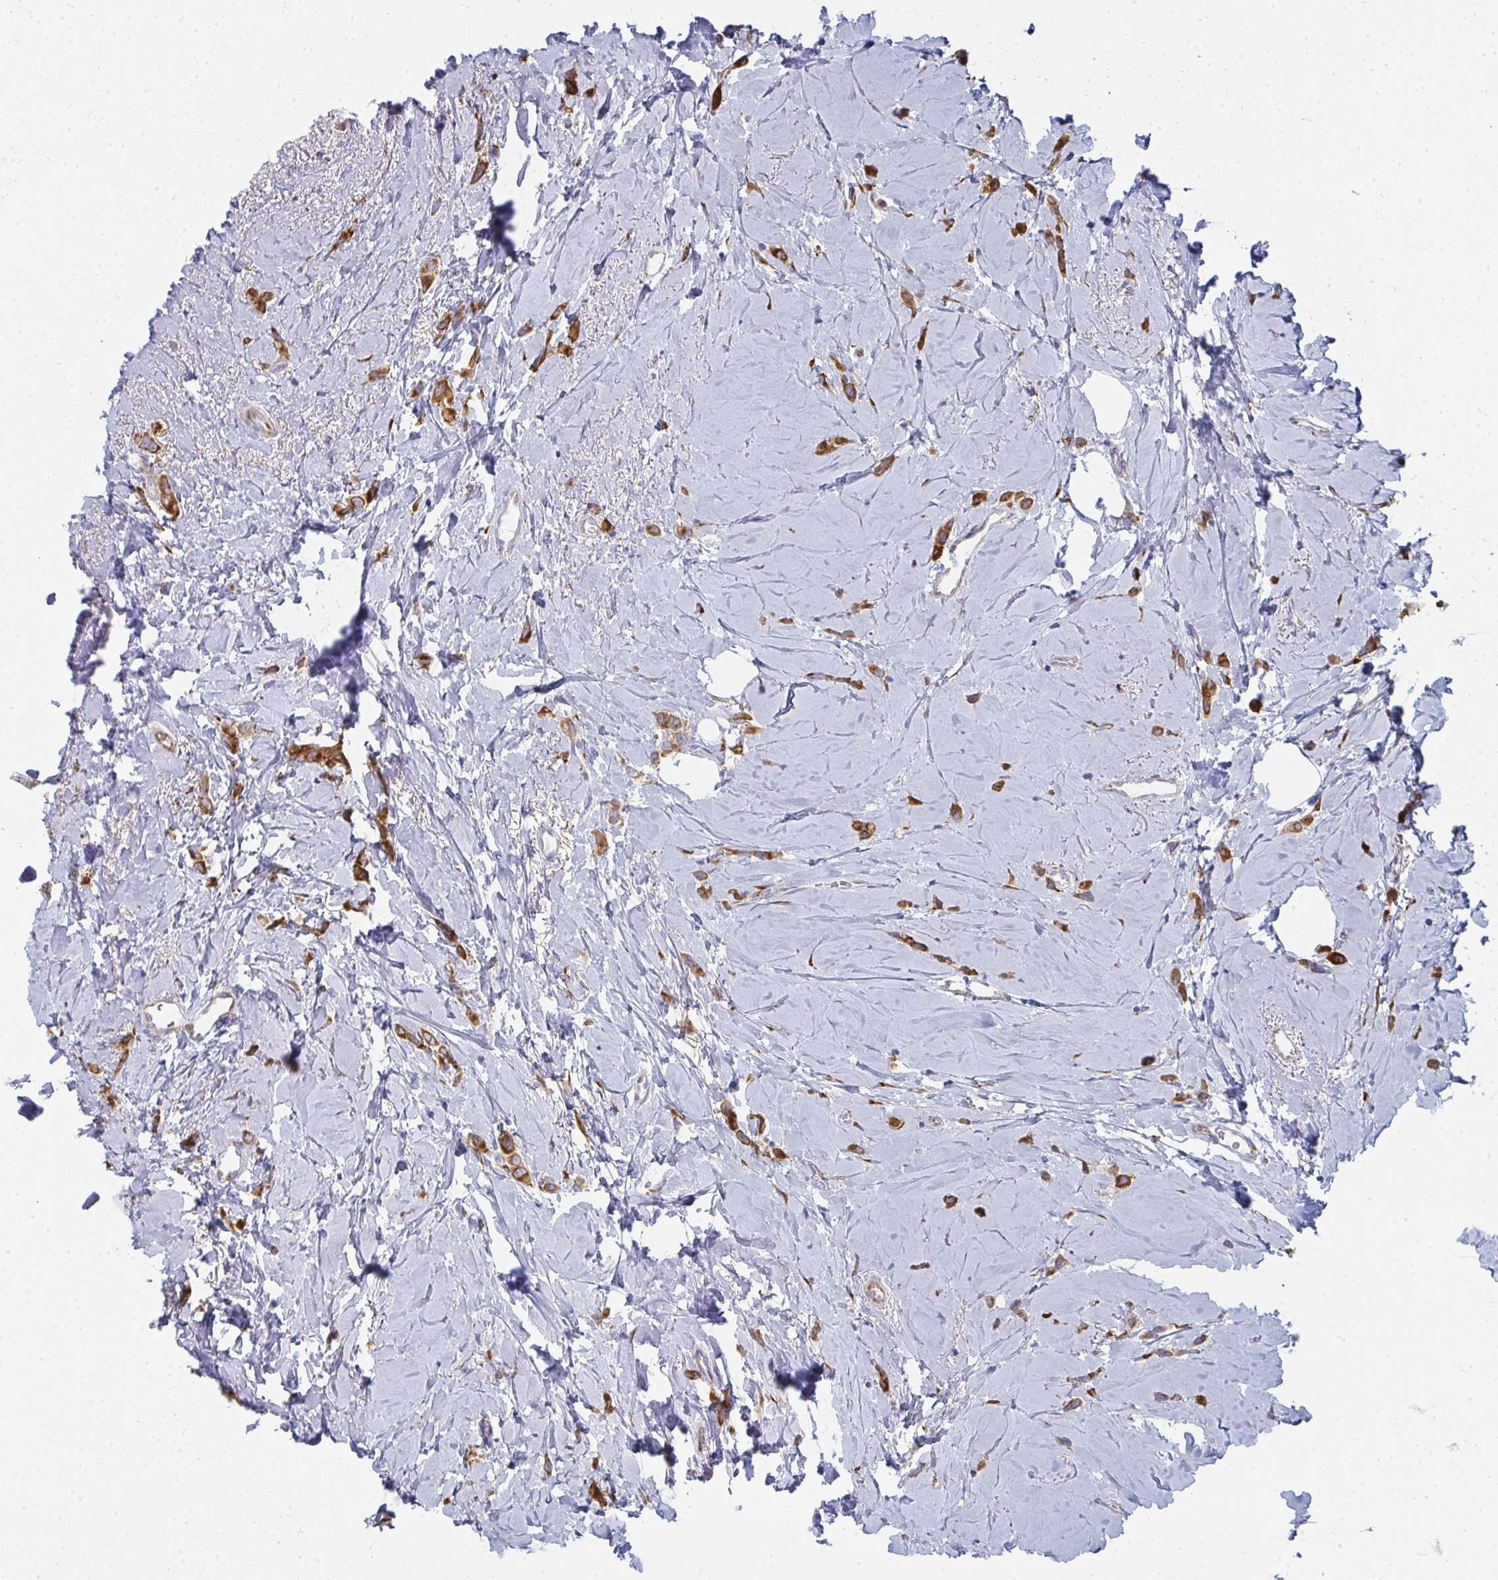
{"staining": {"intensity": "strong", "quantity": ">75%", "location": "cytoplasmic/membranous"}, "tissue": "breast cancer", "cell_type": "Tumor cells", "image_type": "cancer", "snomed": [{"axis": "morphology", "description": "Lobular carcinoma"}, {"axis": "topography", "description": "Breast"}], "caption": "There is high levels of strong cytoplasmic/membranous positivity in tumor cells of lobular carcinoma (breast), as demonstrated by immunohistochemical staining (brown color).", "gene": "SHROOM1", "patient": {"sex": "female", "age": 66}}